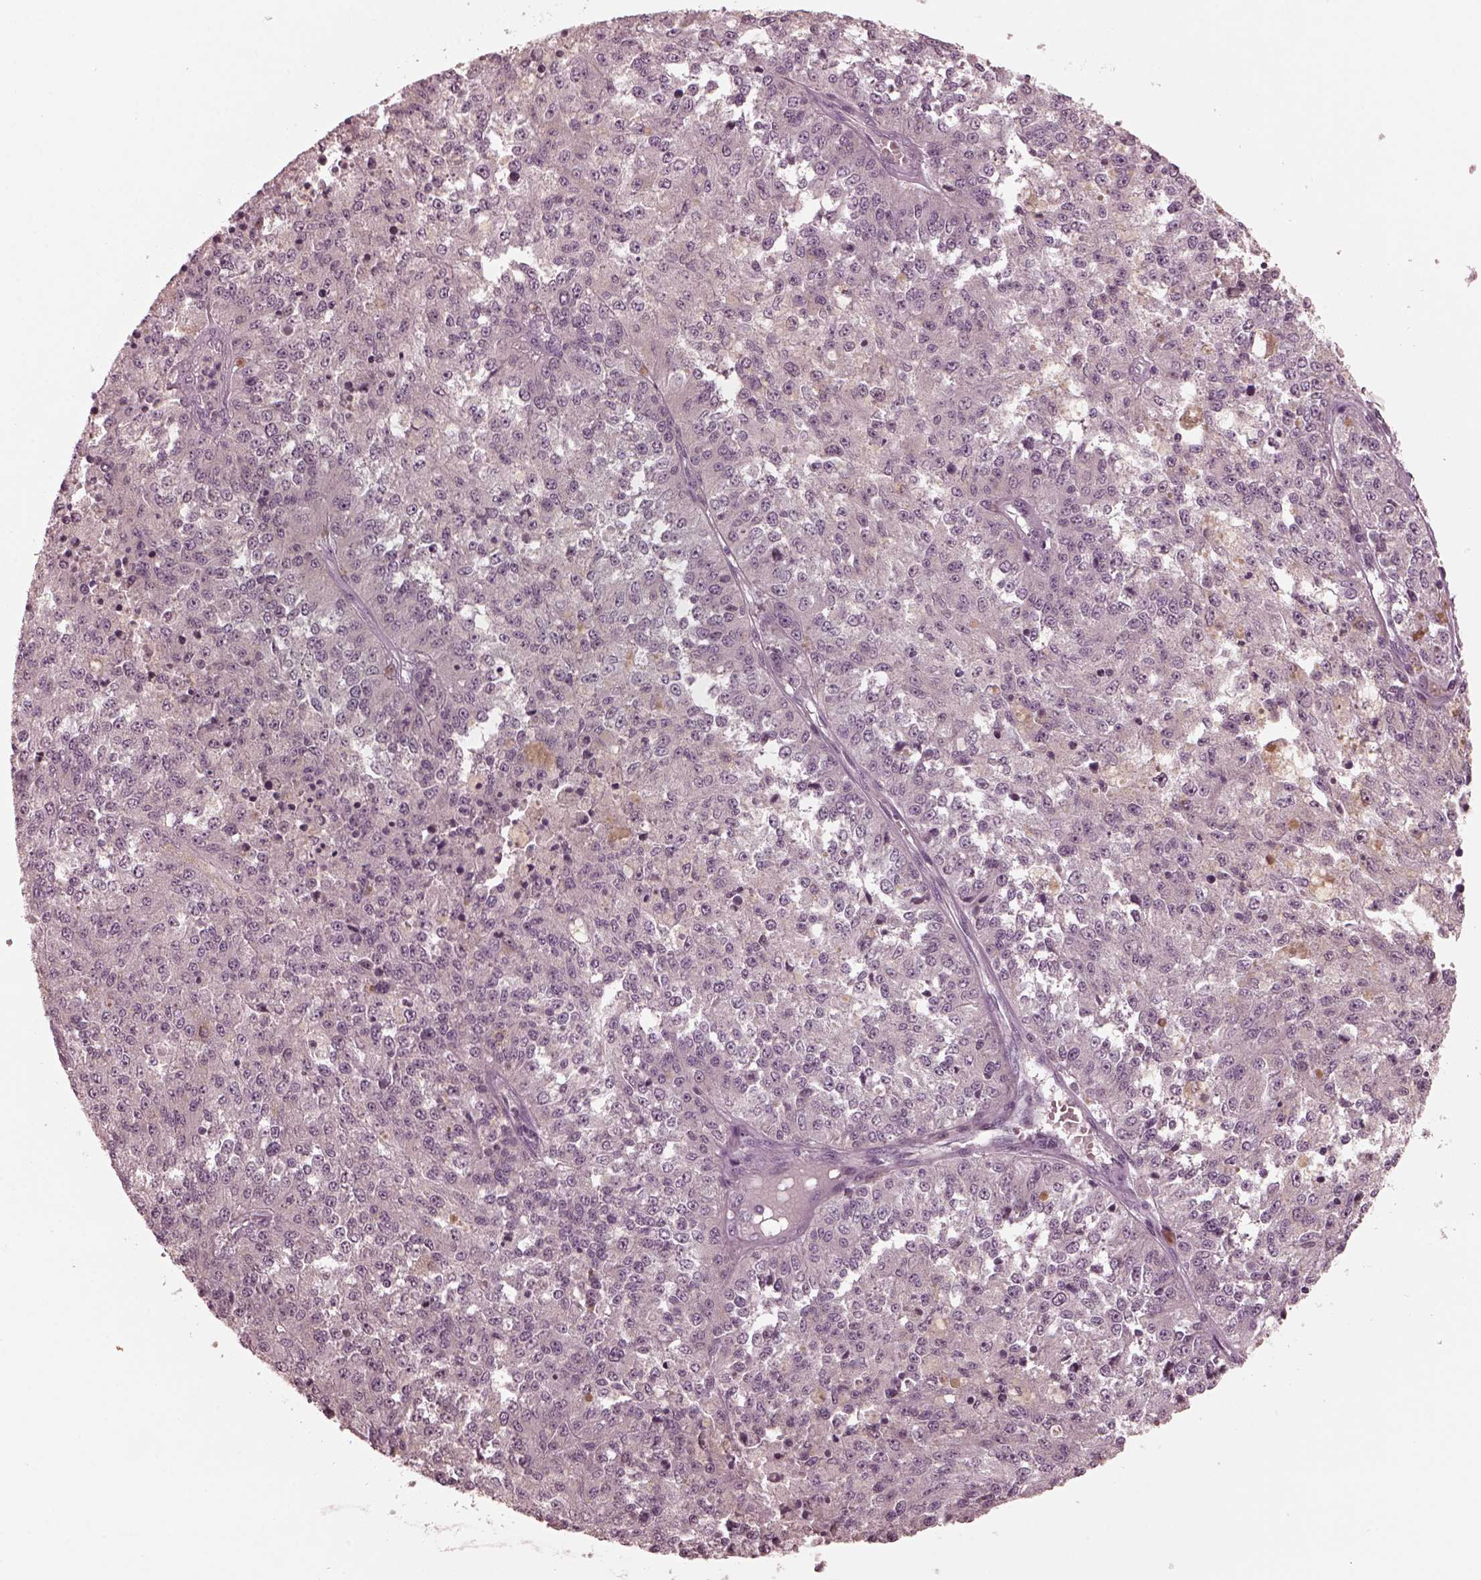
{"staining": {"intensity": "negative", "quantity": "none", "location": "none"}, "tissue": "melanoma", "cell_type": "Tumor cells", "image_type": "cancer", "snomed": [{"axis": "morphology", "description": "Malignant melanoma, Metastatic site"}, {"axis": "topography", "description": "Lymph node"}], "caption": "Melanoma was stained to show a protein in brown. There is no significant staining in tumor cells. (DAB immunohistochemistry (IHC) with hematoxylin counter stain).", "gene": "RGS7", "patient": {"sex": "female", "age": 64}}